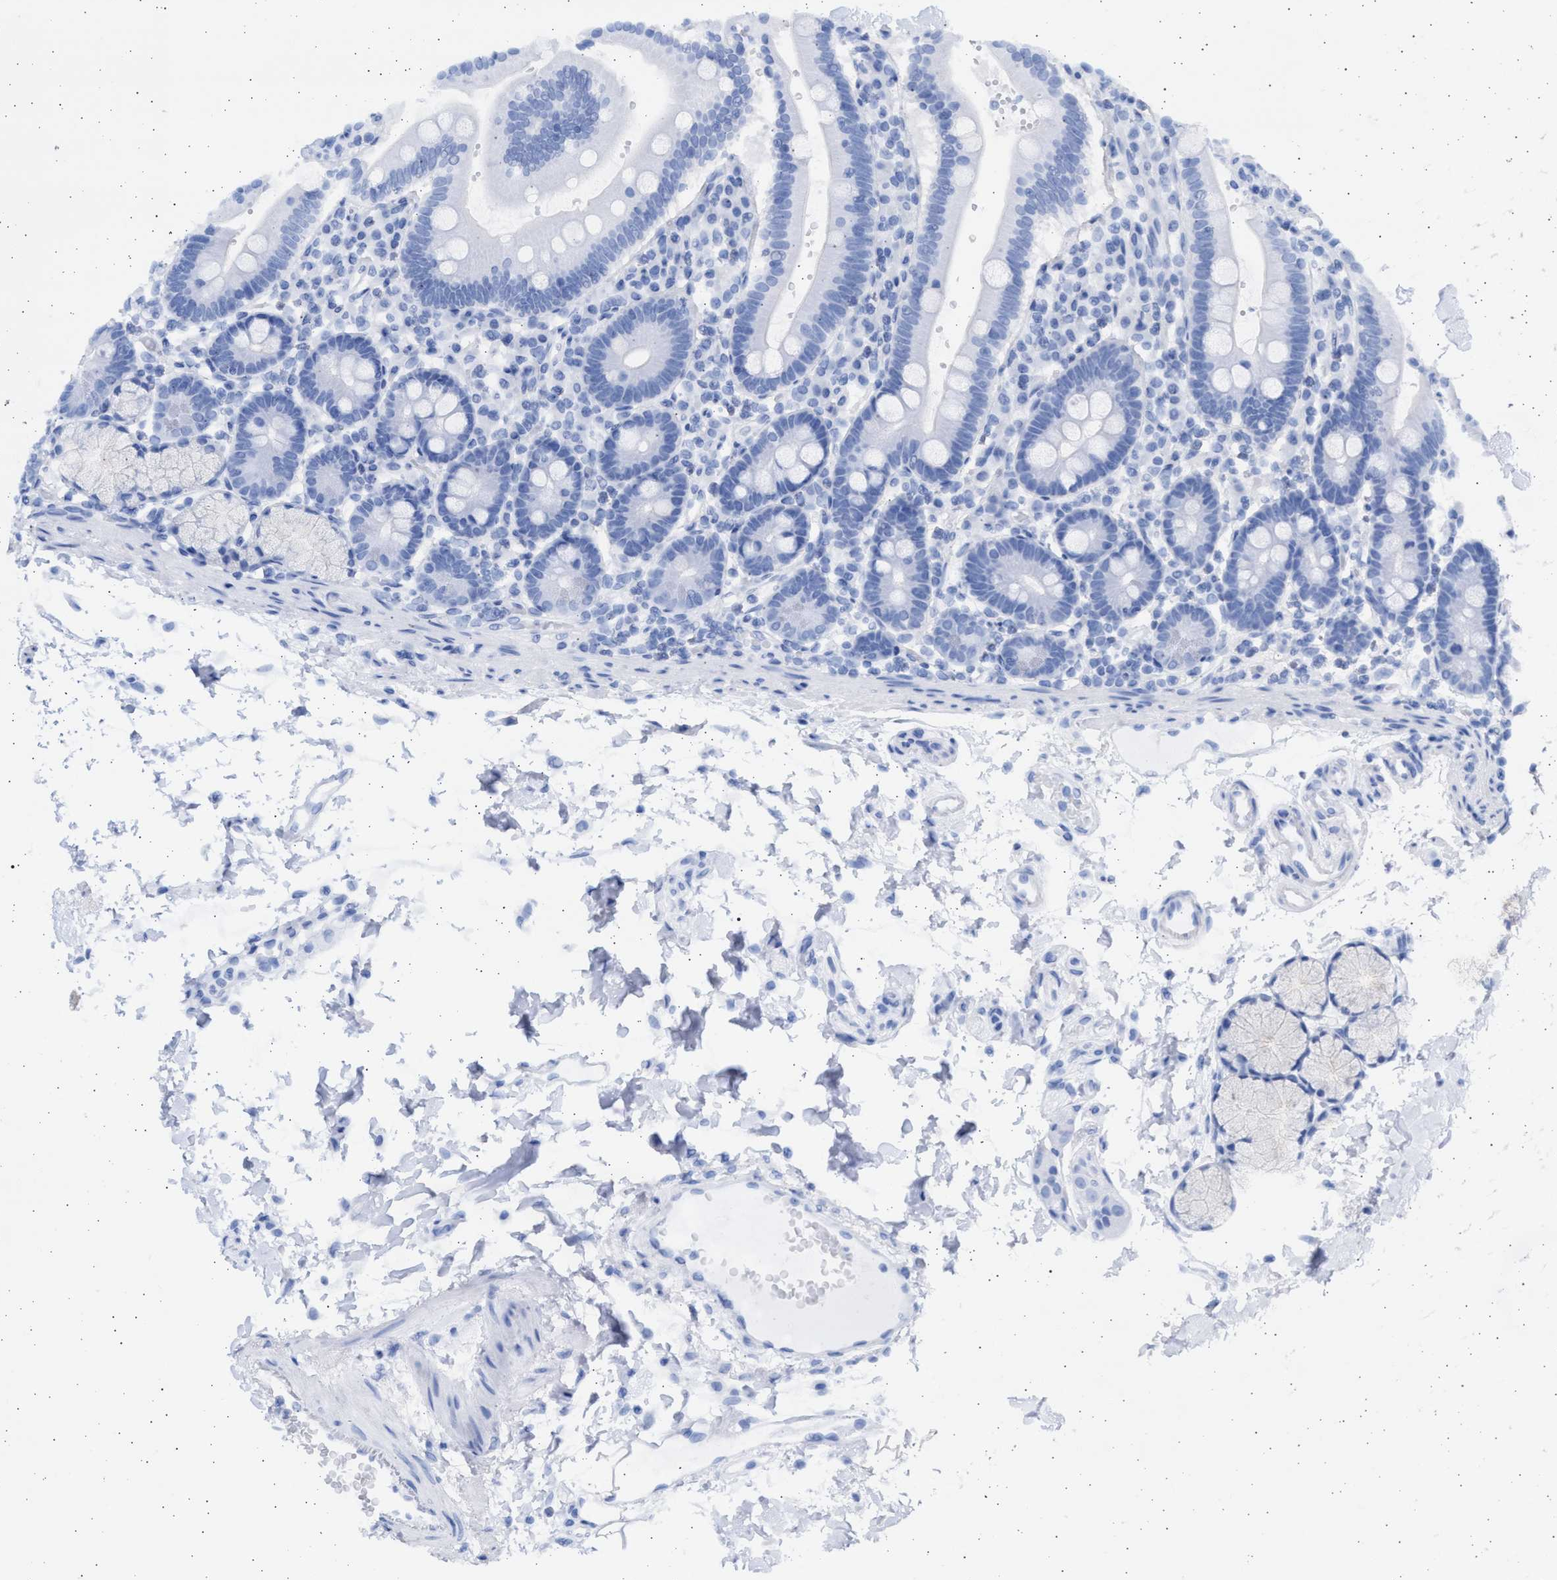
{"staining": {"intensity": "weak", "quantity": "<25%", "location": "cytoplasmic/membranous"}, "tissue": "duodenum", "cell_type": "Glandular cells", "image_type": "normal", "snomed": [{"axis": "morphology", "description": "Normal tissue, NOS"}, {"axis": "topography", "description": "Small intestine, NOS"}], "caption": "DAB (3,3'-diaminobenzidine) immunohistochemical staining of benign human duodenum displays no significant expression in glandular cells. (DAB (3,3'-diaminobenzidine) IHC, high magnification).", "gene": "ALDOC", "patient": {"sex": "female", "age": 71}}